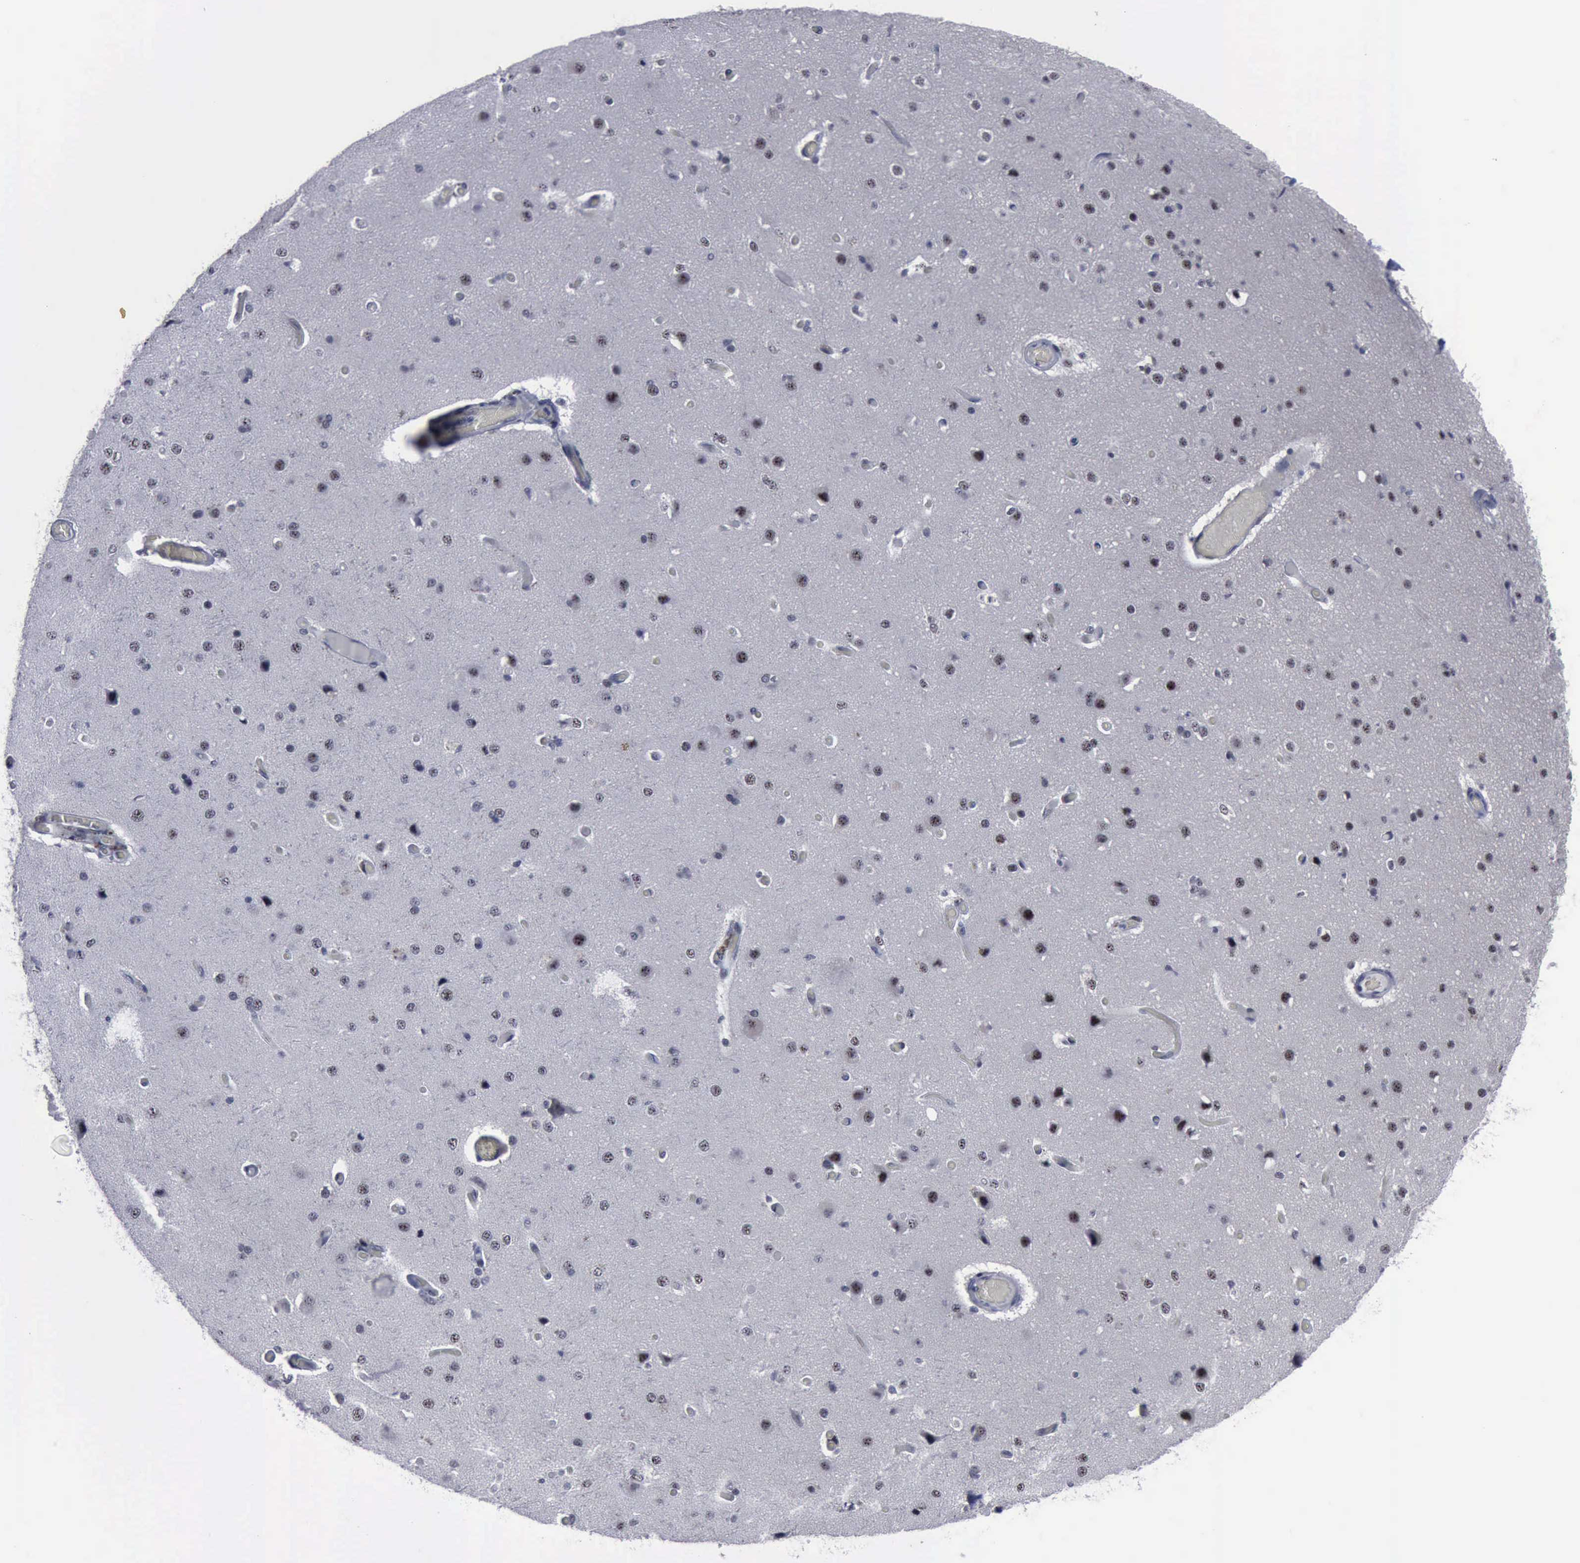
{"staining": {"intensity": "negative", "quantity": "none", "location": "none"}, "tissue": "cerebral cortex", "cell_type": "Endothelial cells", "image_type": "normal", "snomed": [{"axis": "morphology", "description": "Normal tissue, NOS"}, {"axis": "morphology", "description": "Glioma, malignant, High grade"}, {"axis": "topography", "description": "Cerebral cortex"}], "caption": "This image is of benign cerebral cortex stained with immunohistochemistry (IHC) to label a protein in brown with the nuclei are counter-stained blue. There is no expression in endothelial cells. Brightfield microscopy of immunohistochemistry (IHC) stained with DAB (3,3'-diaminobenzidine) (brown) and hematoxylin (blue), captured at high magnification.", "gene": "BRD1", "patient": {"sex": "male", "age": 77}}